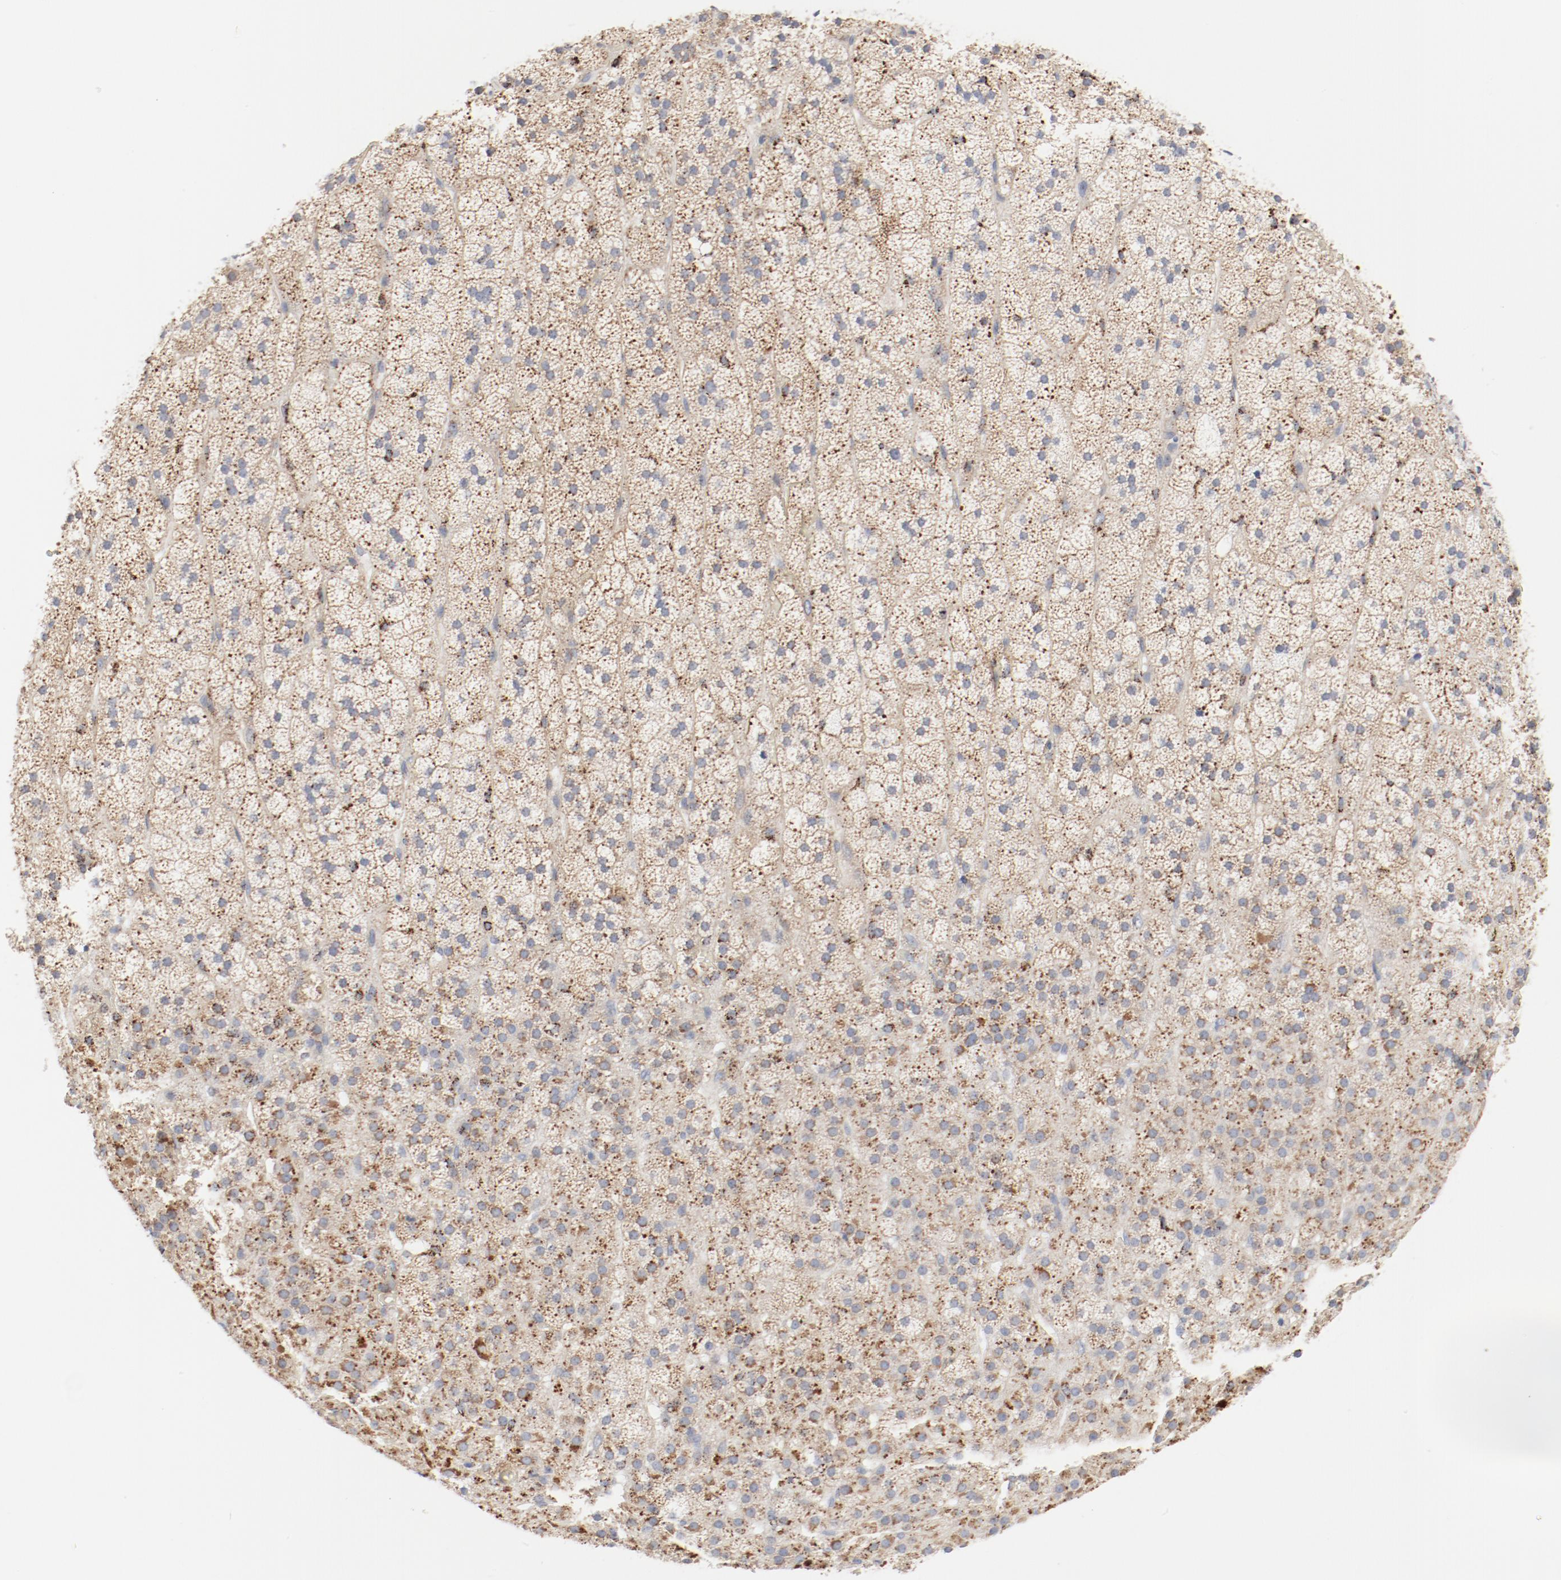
{"staining": {"intensity": "weak", "quantity": ">75%", "location": "cytoplasmic/membranous"}, "tissue": "adrenal gland", "cell_type": "Glandular cells", "image_type": "normal", "snomed": [{"axis": "morphology", "description": "Normal tissue, NOS"}, {"axis": "topography", "description": "Adrenal gland"}], "caption": "IHC (DAB) staining of normal adrenal gland shows weak cytoplasmic/membranous protein positivity in approximately >75% of glandular cells.", "gene": "SETD3", "patient": {"sex": "male", "age": 35}}